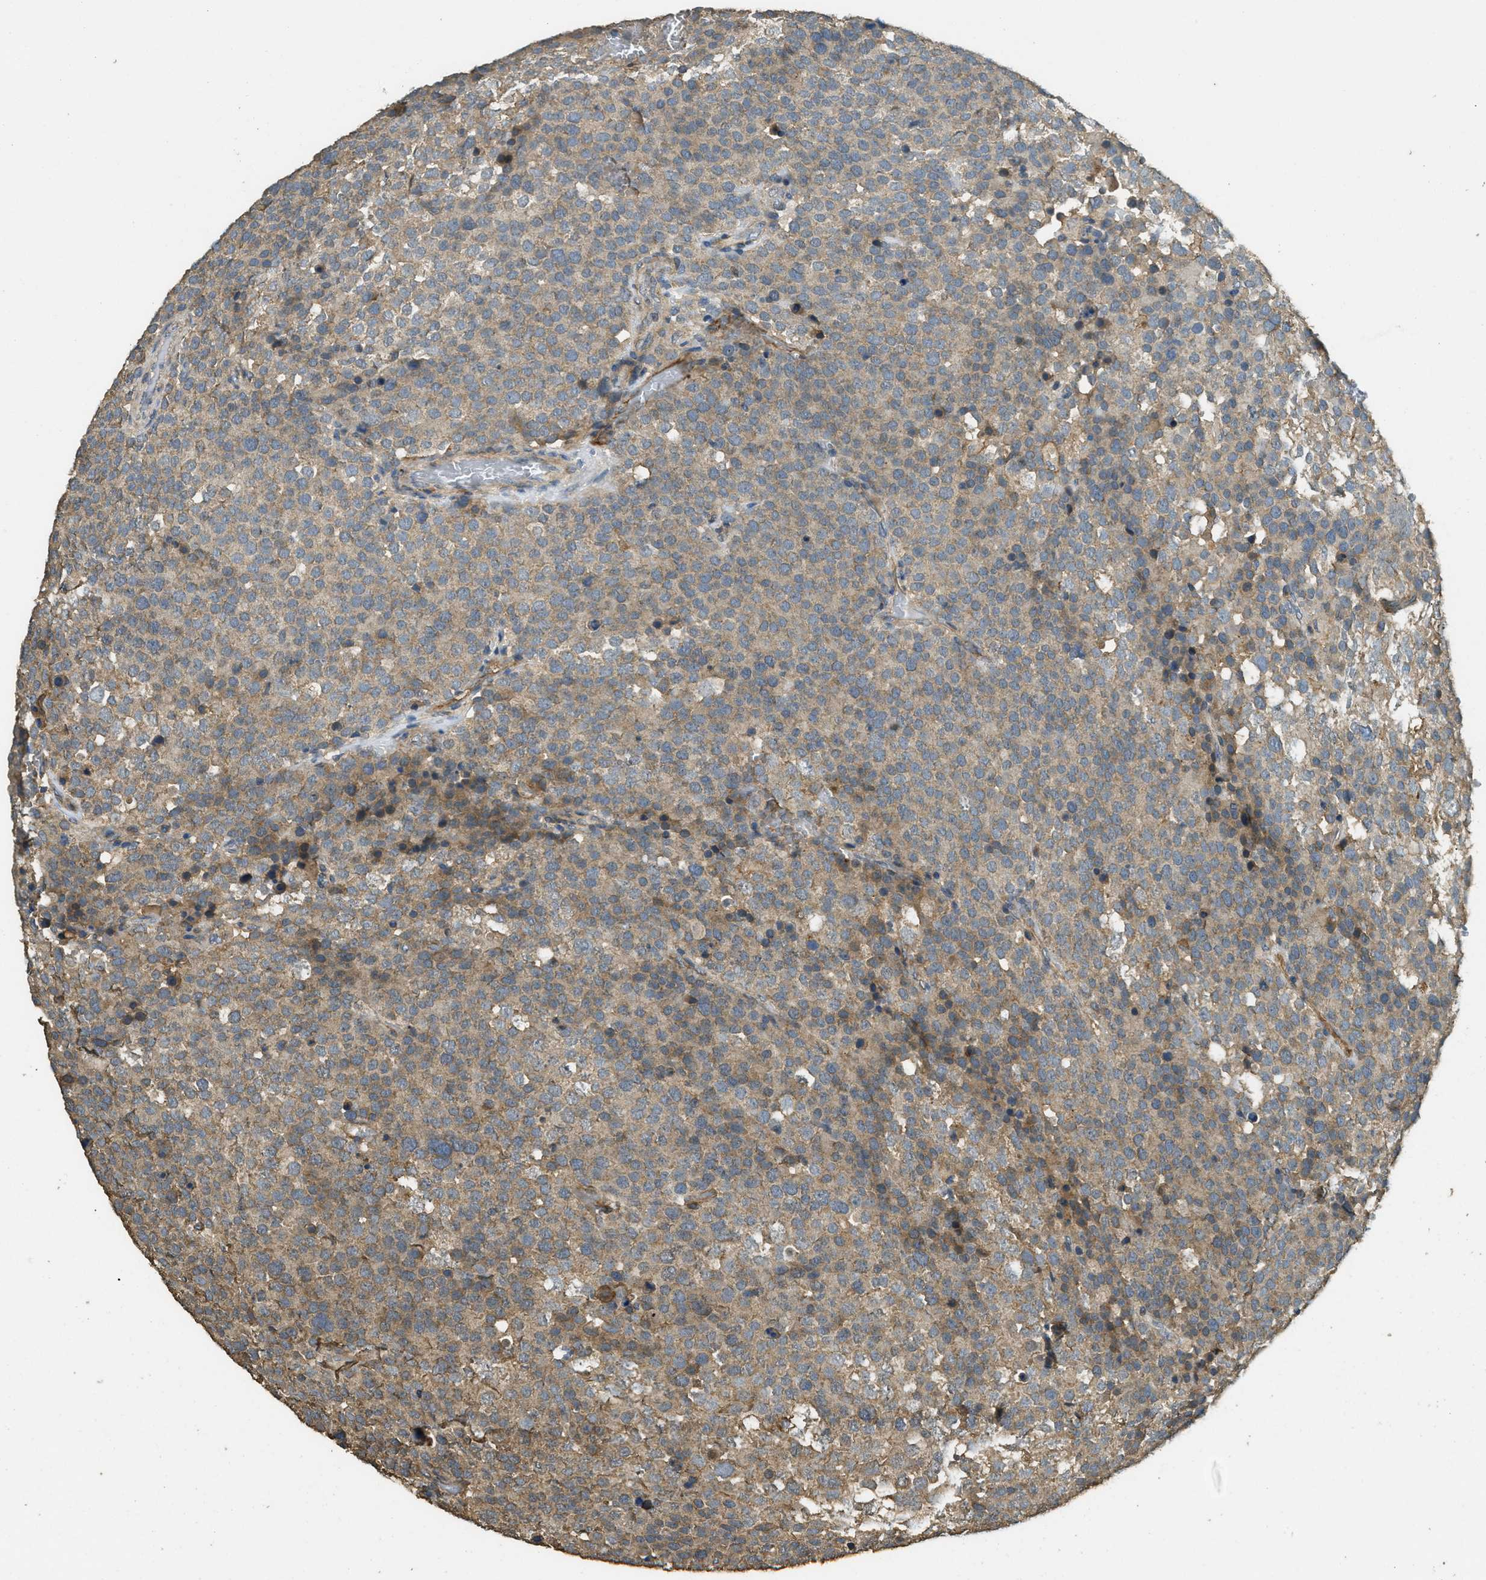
{"staining": {"intensity": "moderate", "quantity": ">75%", "location": "cytoplasmic/membranous"}, "tissue": "testis cancer", "cell_type": "Tumor cells", "image_type": "cancer", "snomed": [{"axis": "morphology", "description": "Seminoma, NOS"}, {"axis": "topography", "description": "Testis"}], "caption": "Immunohistochemical staining of human testis cancer (seminoma) shows medium levels of moderate cytoplasmic/membranous protein positivity in about >75% of tumor cells.", "gene": "CD276", "patient": {"sex": "male", "age": 71}}